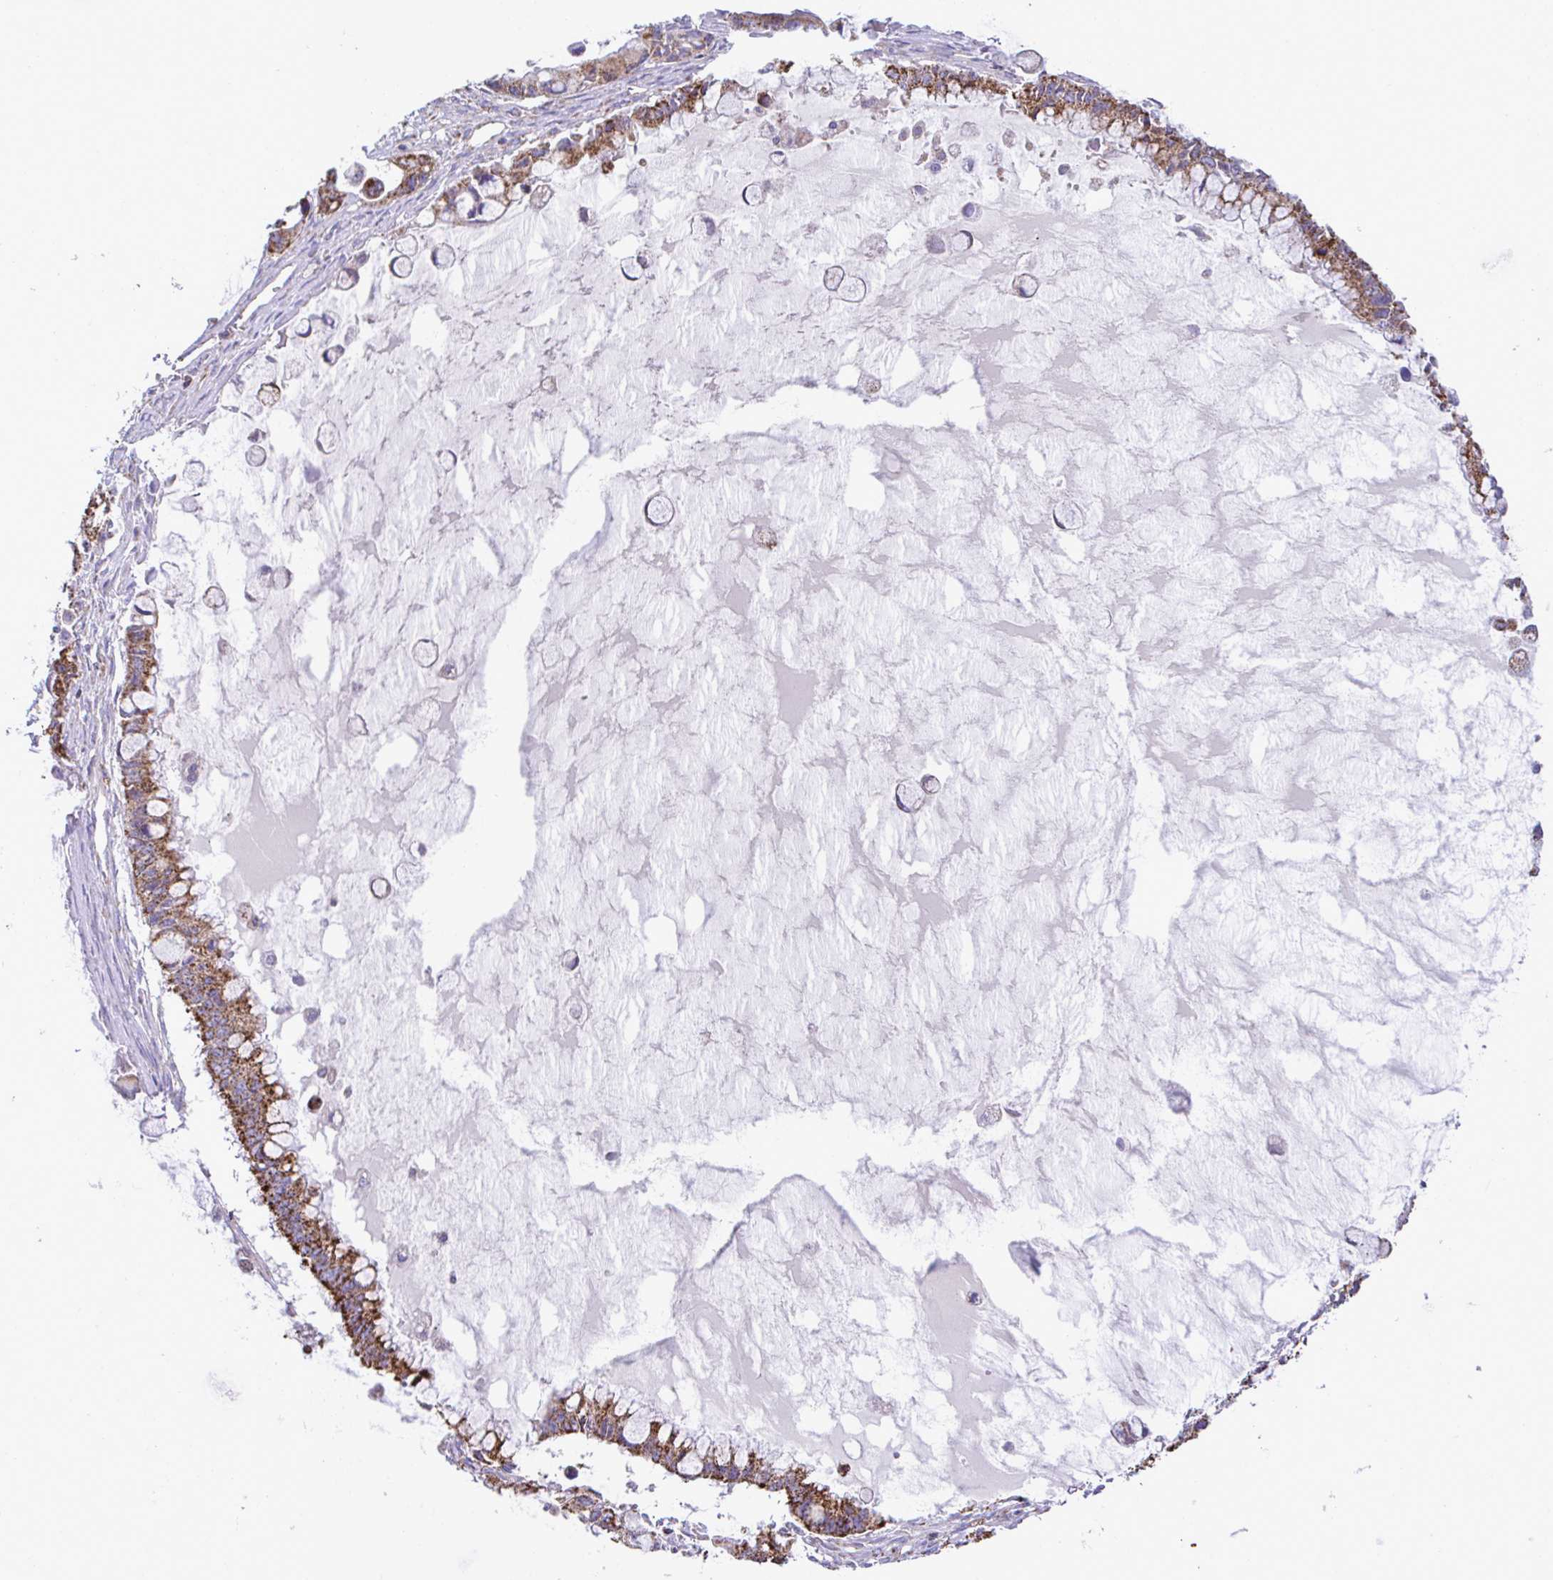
{"staining": {"intensity": "strong", "quantity": ">75%", "location": "cytoplasmic/membranous"}, "tissue": "ovarian cancer", "cell_type": "Tumor cells", "image_type": "cancer", "snomed": [{"axis": "morphology", "description": "Cystadenocarcinoma, mucinous, NOS"}, {"axis": "topography", "description": "Ovary"}], "caption": "This image exhibits ovarian cancer stained with immunohistochemistry (IHC) to label a protein in brown. The cytoplasmic/membranous of tumor cells show strong positivity for the protein. Nuclei are counter-stained blue.", "gene": "PCMTD2", "patient": {"sex": "female", "age": 63}}